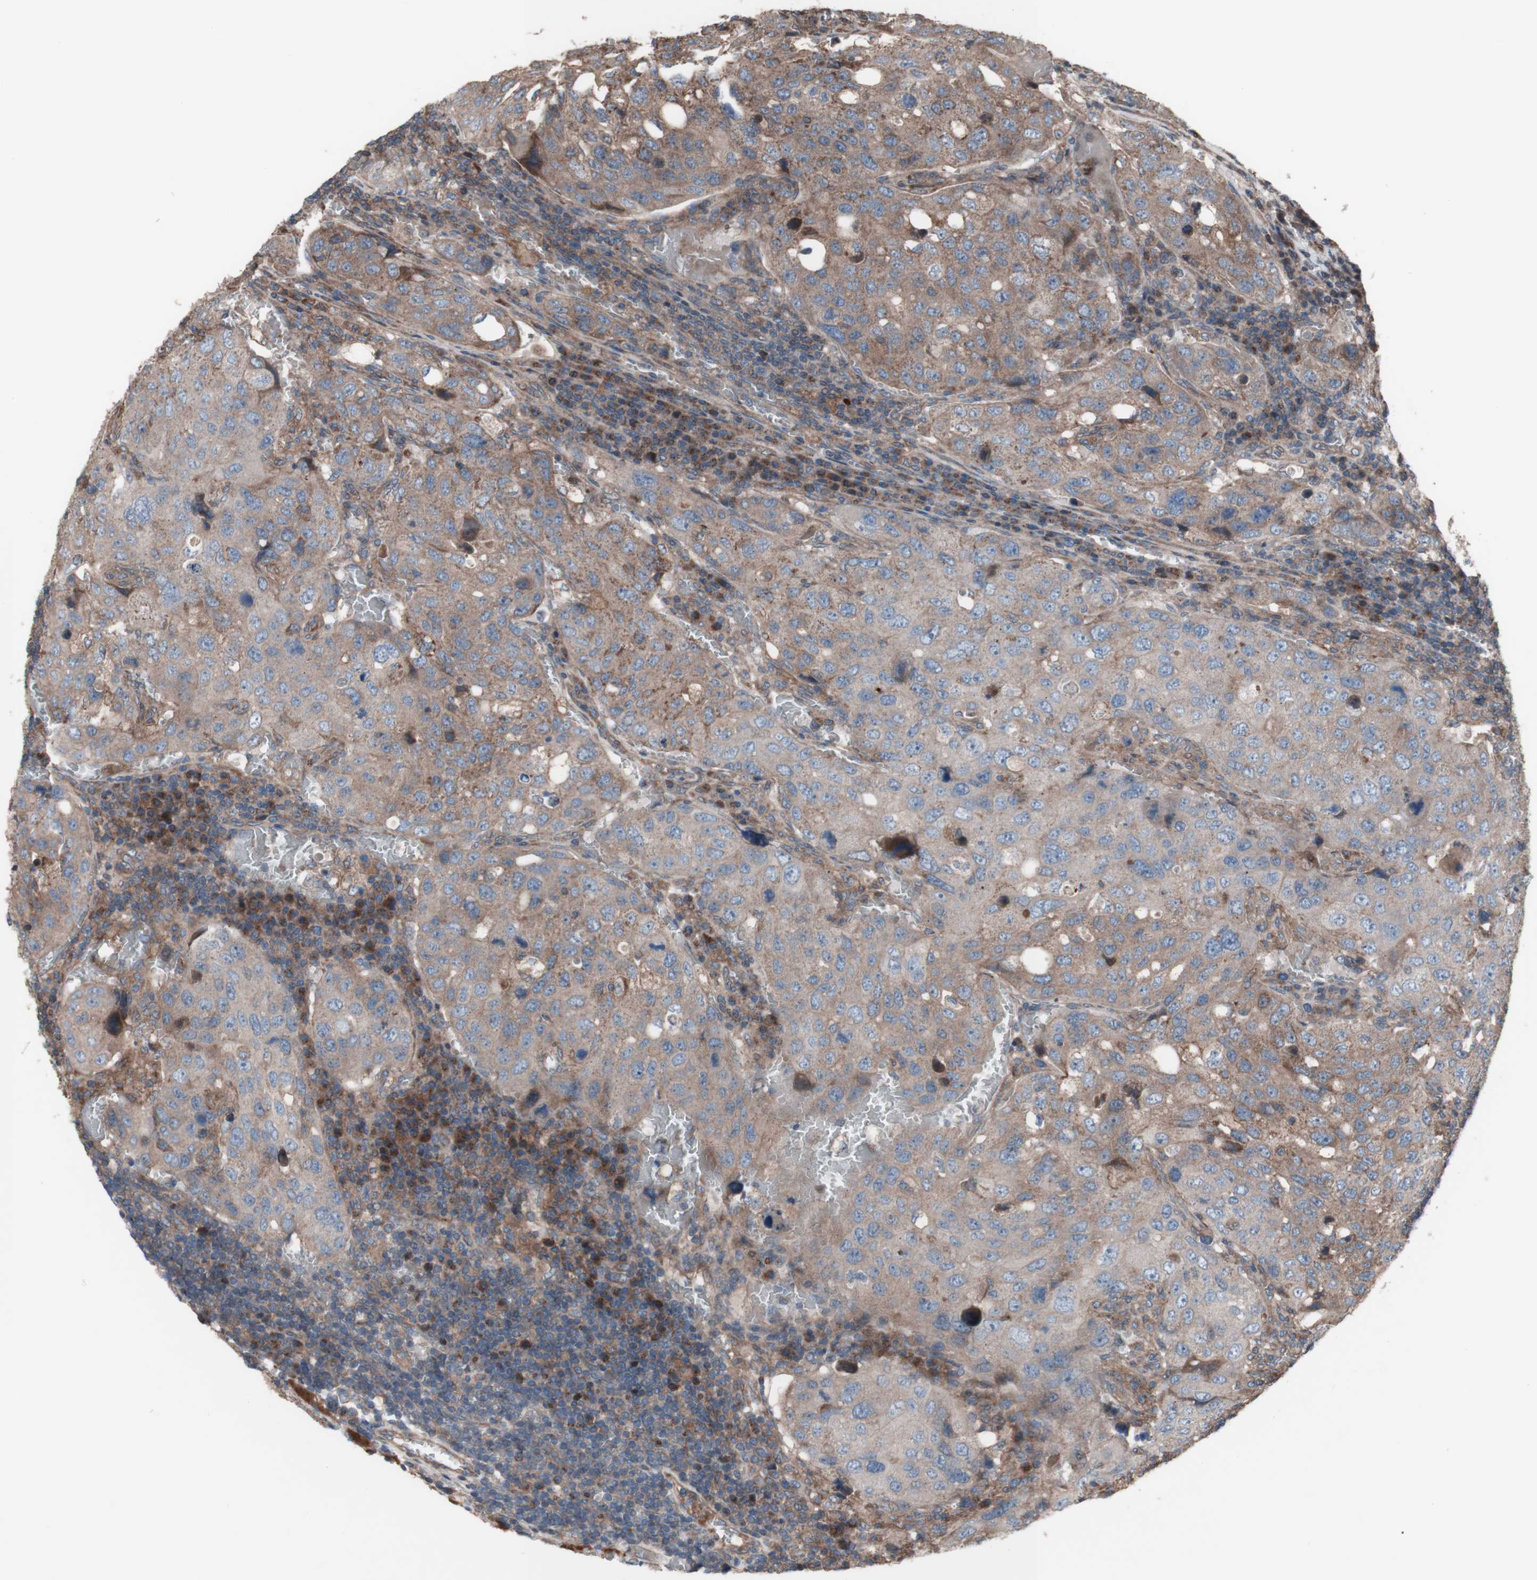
{"staining": {"intensity": "moderate", "quantity": ">75%", "location": "cytoplasmic/membranous"}, "tissue": "urothelial cancer", "cell_type": "Tumor cells", "image_type": "cancer", "snomed": [{"axis": "morphology", "description": "Urothelial carcinoma, High grade"}, {"axis": "topography", "description": "Lymph node"}, {"axis": "topography", "description": "Urinary bladder"}], "caption": "This histopathology image shows immunohistochemistry (IHC) staining of urothelial cancer, with medium moderate cytoplasmic/membranous positivity in approximately >75% of tumor cells.", "gene": "COPB1", "patient": {"sex": "male", "age": 51}}